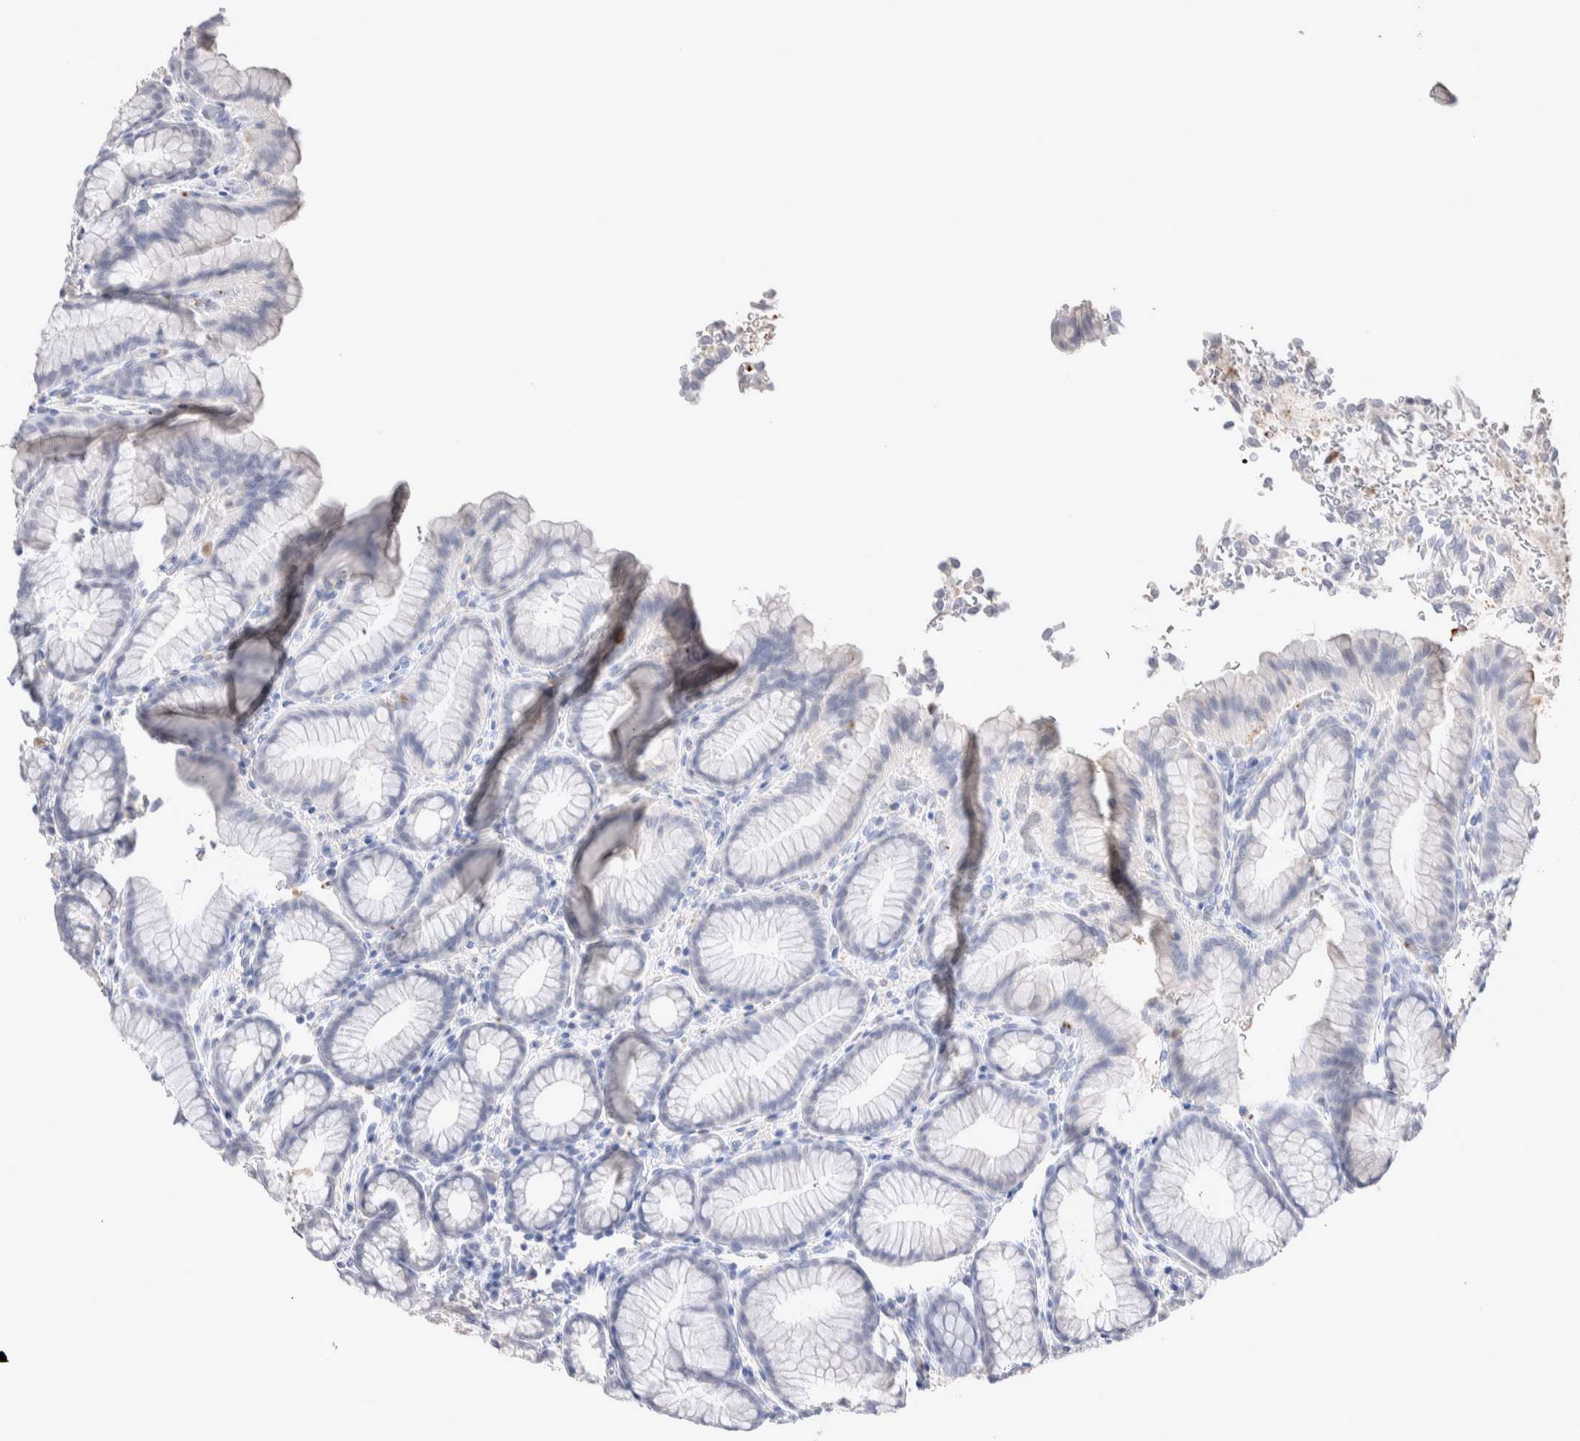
{"staining": {"intensity": "negative", "quantity": "none", "location": "none"}, "tissue": "stomach", "cell_type": "Glandular cells", "image_type": "normal", "snomed": [{"axis": "morphology", "description": "Normal tissue, NOS"}, {"axis": "topography", "description": "Stomach"}], "caption": "Stomach was stained to show a protein in brown. There is no significant expression in glandular cells. (DAB IHC, high magnification).", "gene": "FFAR2", "patient": {"sex": "male", "age": 42}}